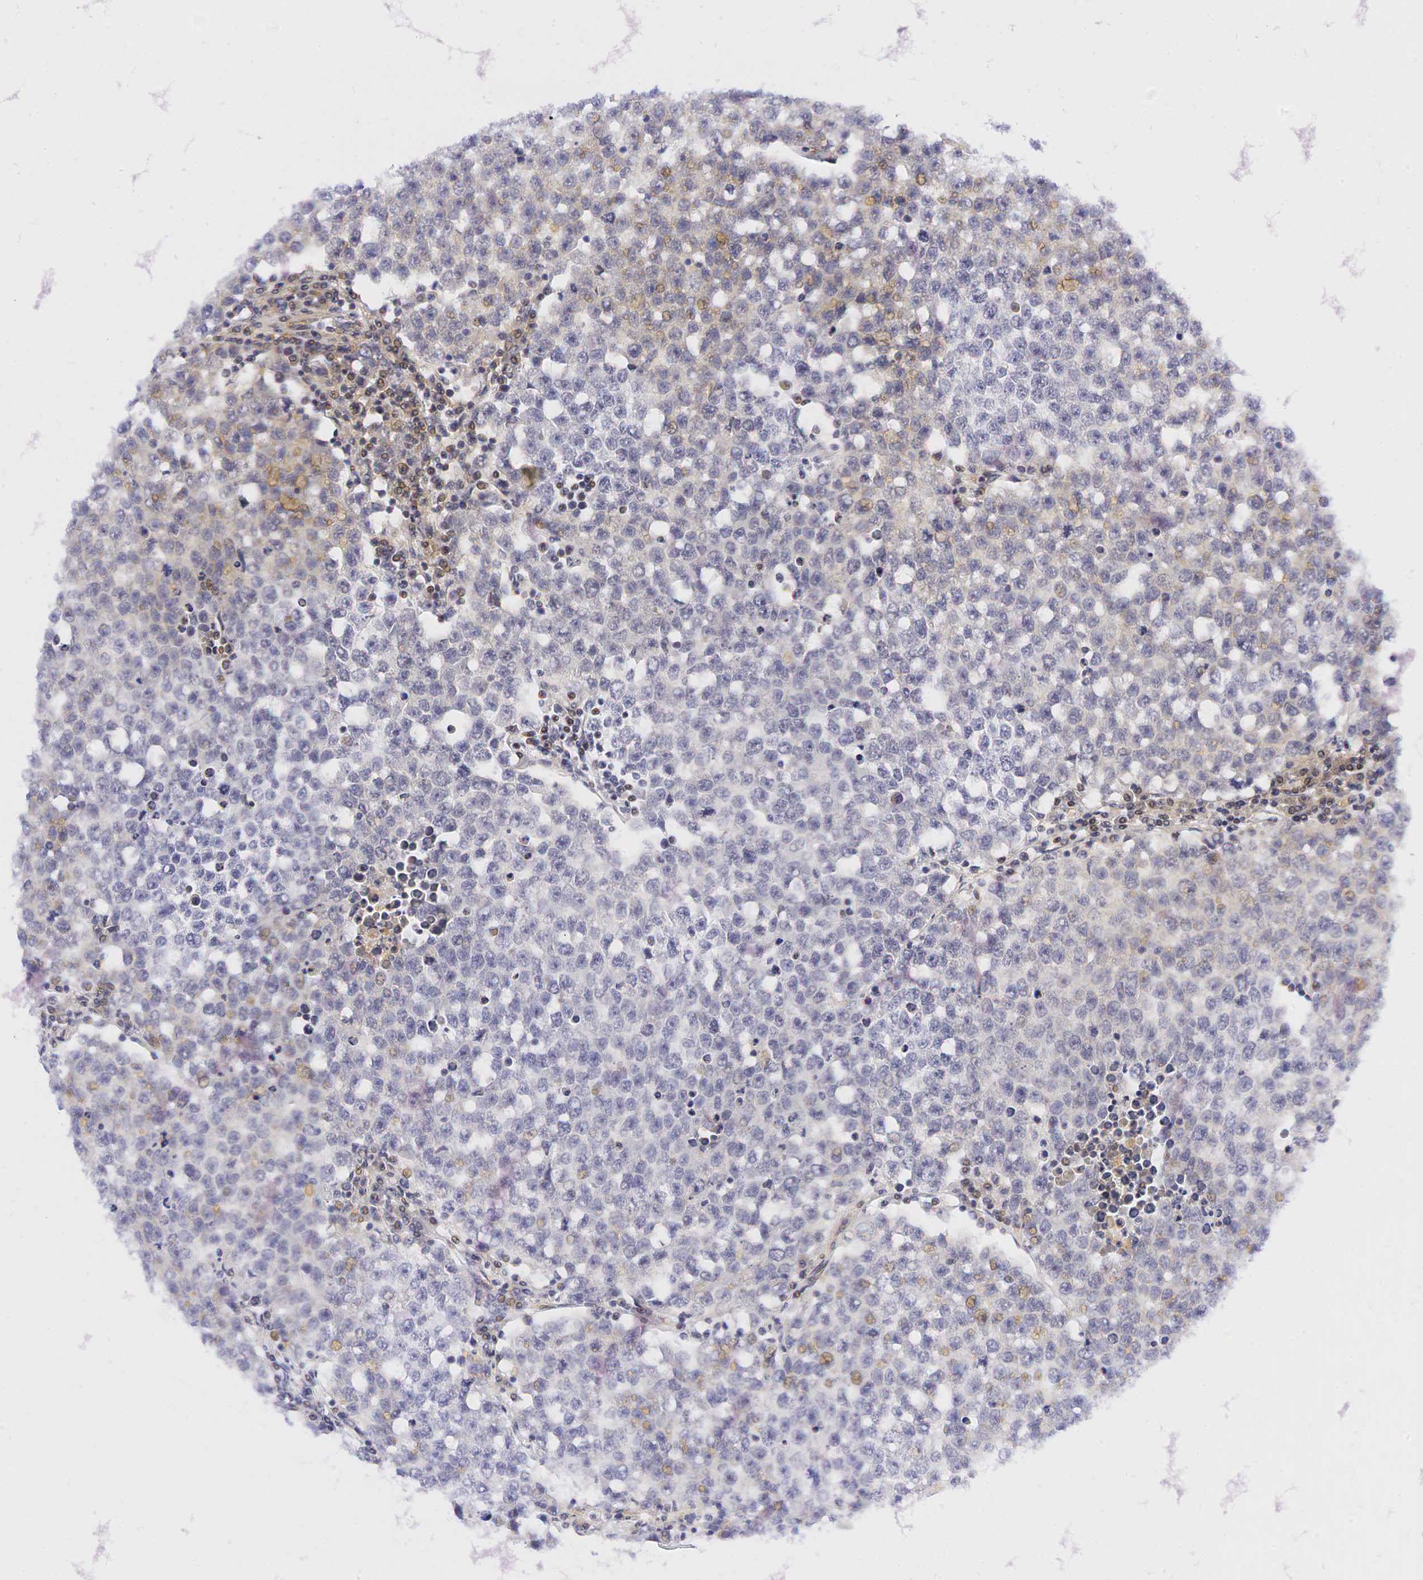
{"staining": {"intensity": "weak", "quantity": "25%-75%", "location": "cytoplasmic/membranous"}, "tissue": "testis cancer", "cell_type": "Tumor cells", "image_type": "cancer", "snomed": [{"axis": "morphology", "description": "Seminoma, NOS"}, {"axis": "topography", "description": "Testis"}], "caption": "Protein expression analysis of testis cancer (seminoma) displays weak cytoplasmic/membranous positivity in approximately 25%-75% of tumor cells.", "gene": "CALD1", "patient": {"sex": "male", "age": 36}}